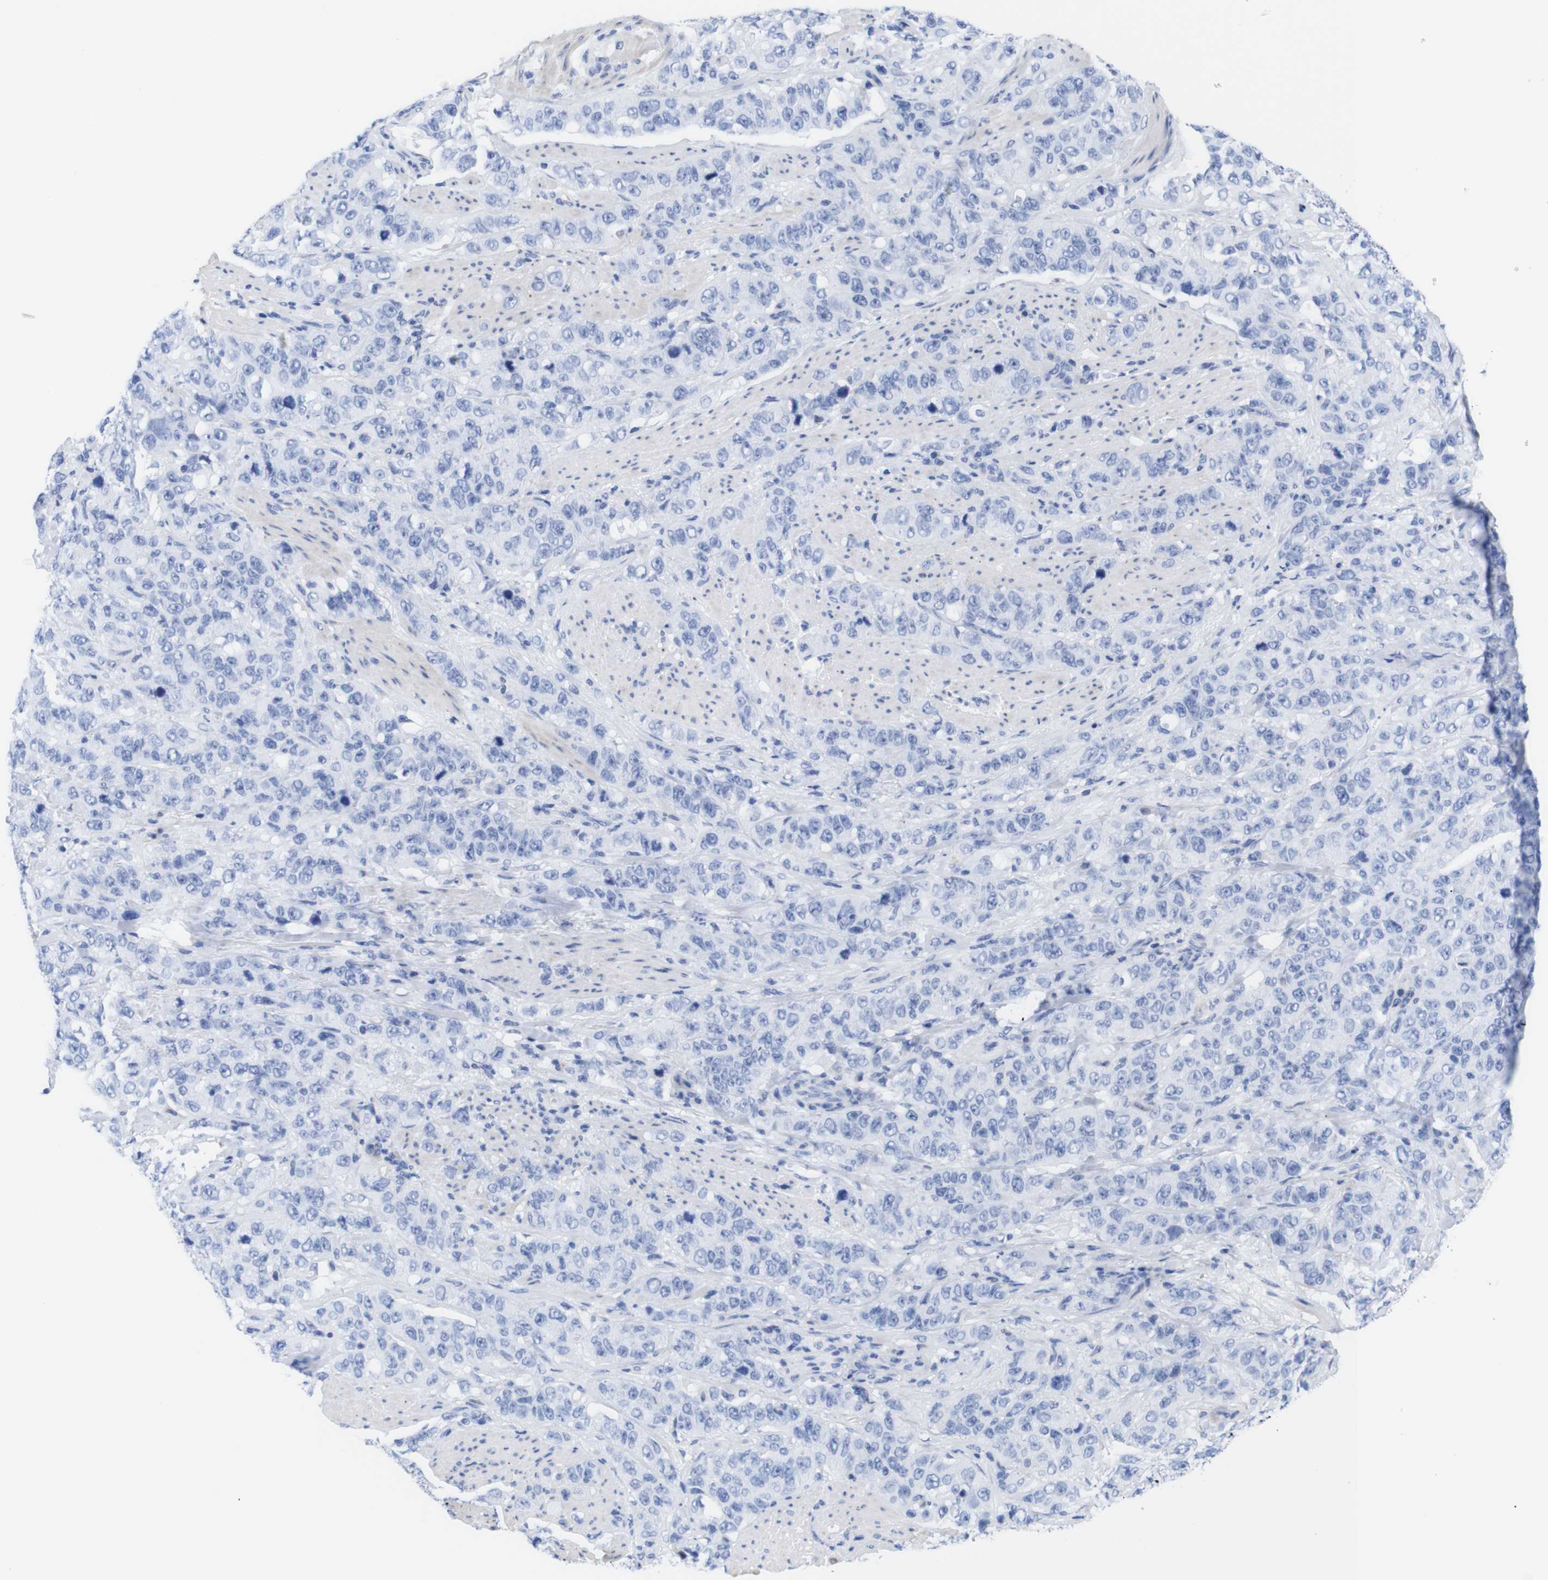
{"staining": {"intensity": "negative", "quantity": "none", "location": "none"}, "tissue": "stomach cancer", "cell_type": "Tumor cells", "image_type": "cancer", "snomed": [{"axis": "morphology", "description": "Adenocarcinoma, NOS"}, {"axis": "topography", "description": "Stomach"}], "caption": "Stomach adenocarcinoma was stained to show a protein in brown. There is no significant expression in tumor cells.", "gene": "LRRC55", "patient": {"sex": "male", "age": 48}}